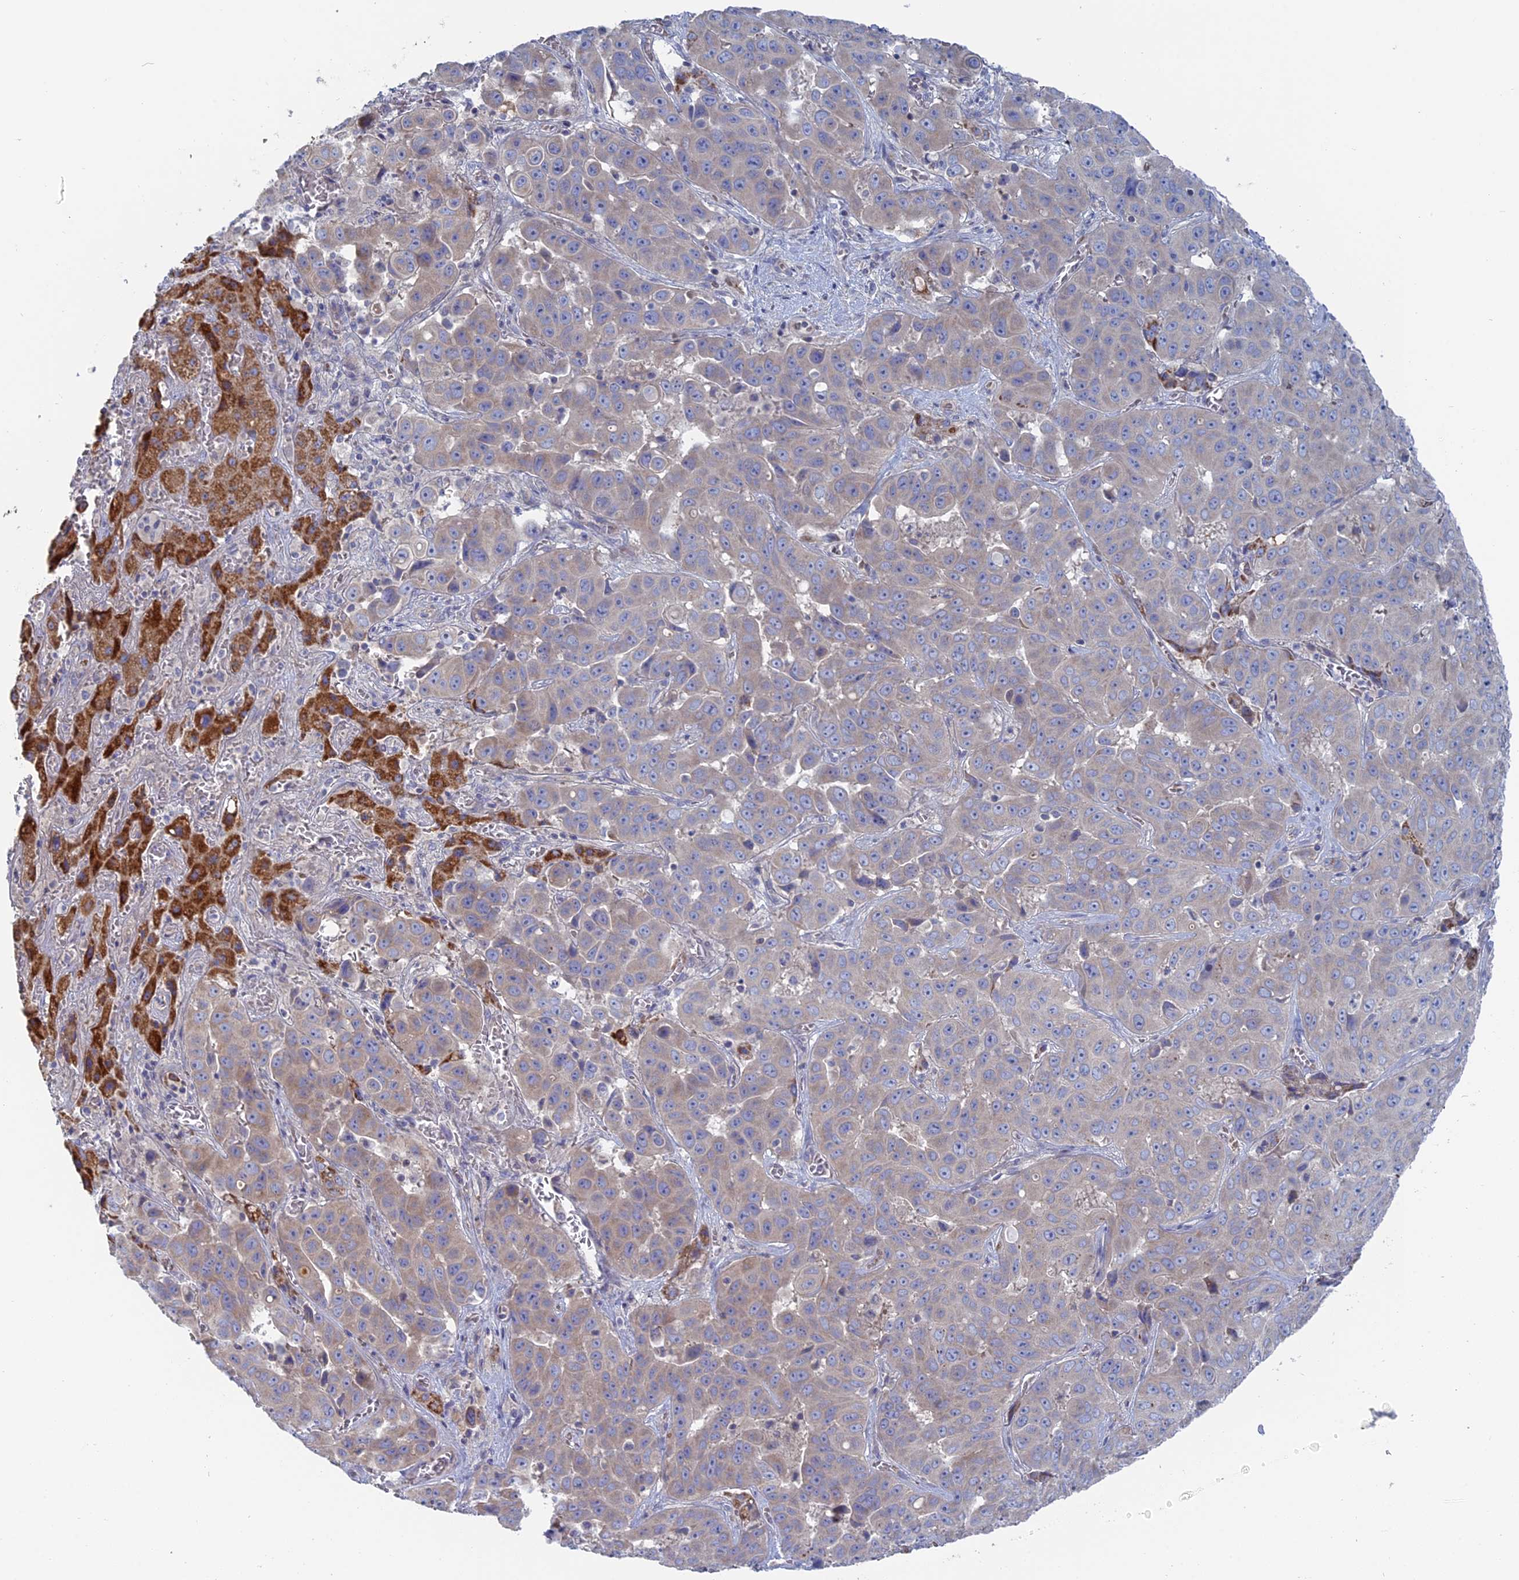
{"staining": {"intensity": "negative", "quantity": "none", "location": "none"}, "tissue": "liver cancer", "cell_type": "Tumor cells", "image_type": "cancer", "snomed": [{"axis": "morphology", "description": "Cholangiocarcinoma"}, {"axis": "topography", "description": "Liver"}], "caption": "The photomicrograph exhibits no staining of tumor cells in liver cancer.", "gene": "TBC1D30", "patient": {"sex": "female", "age": 52}}